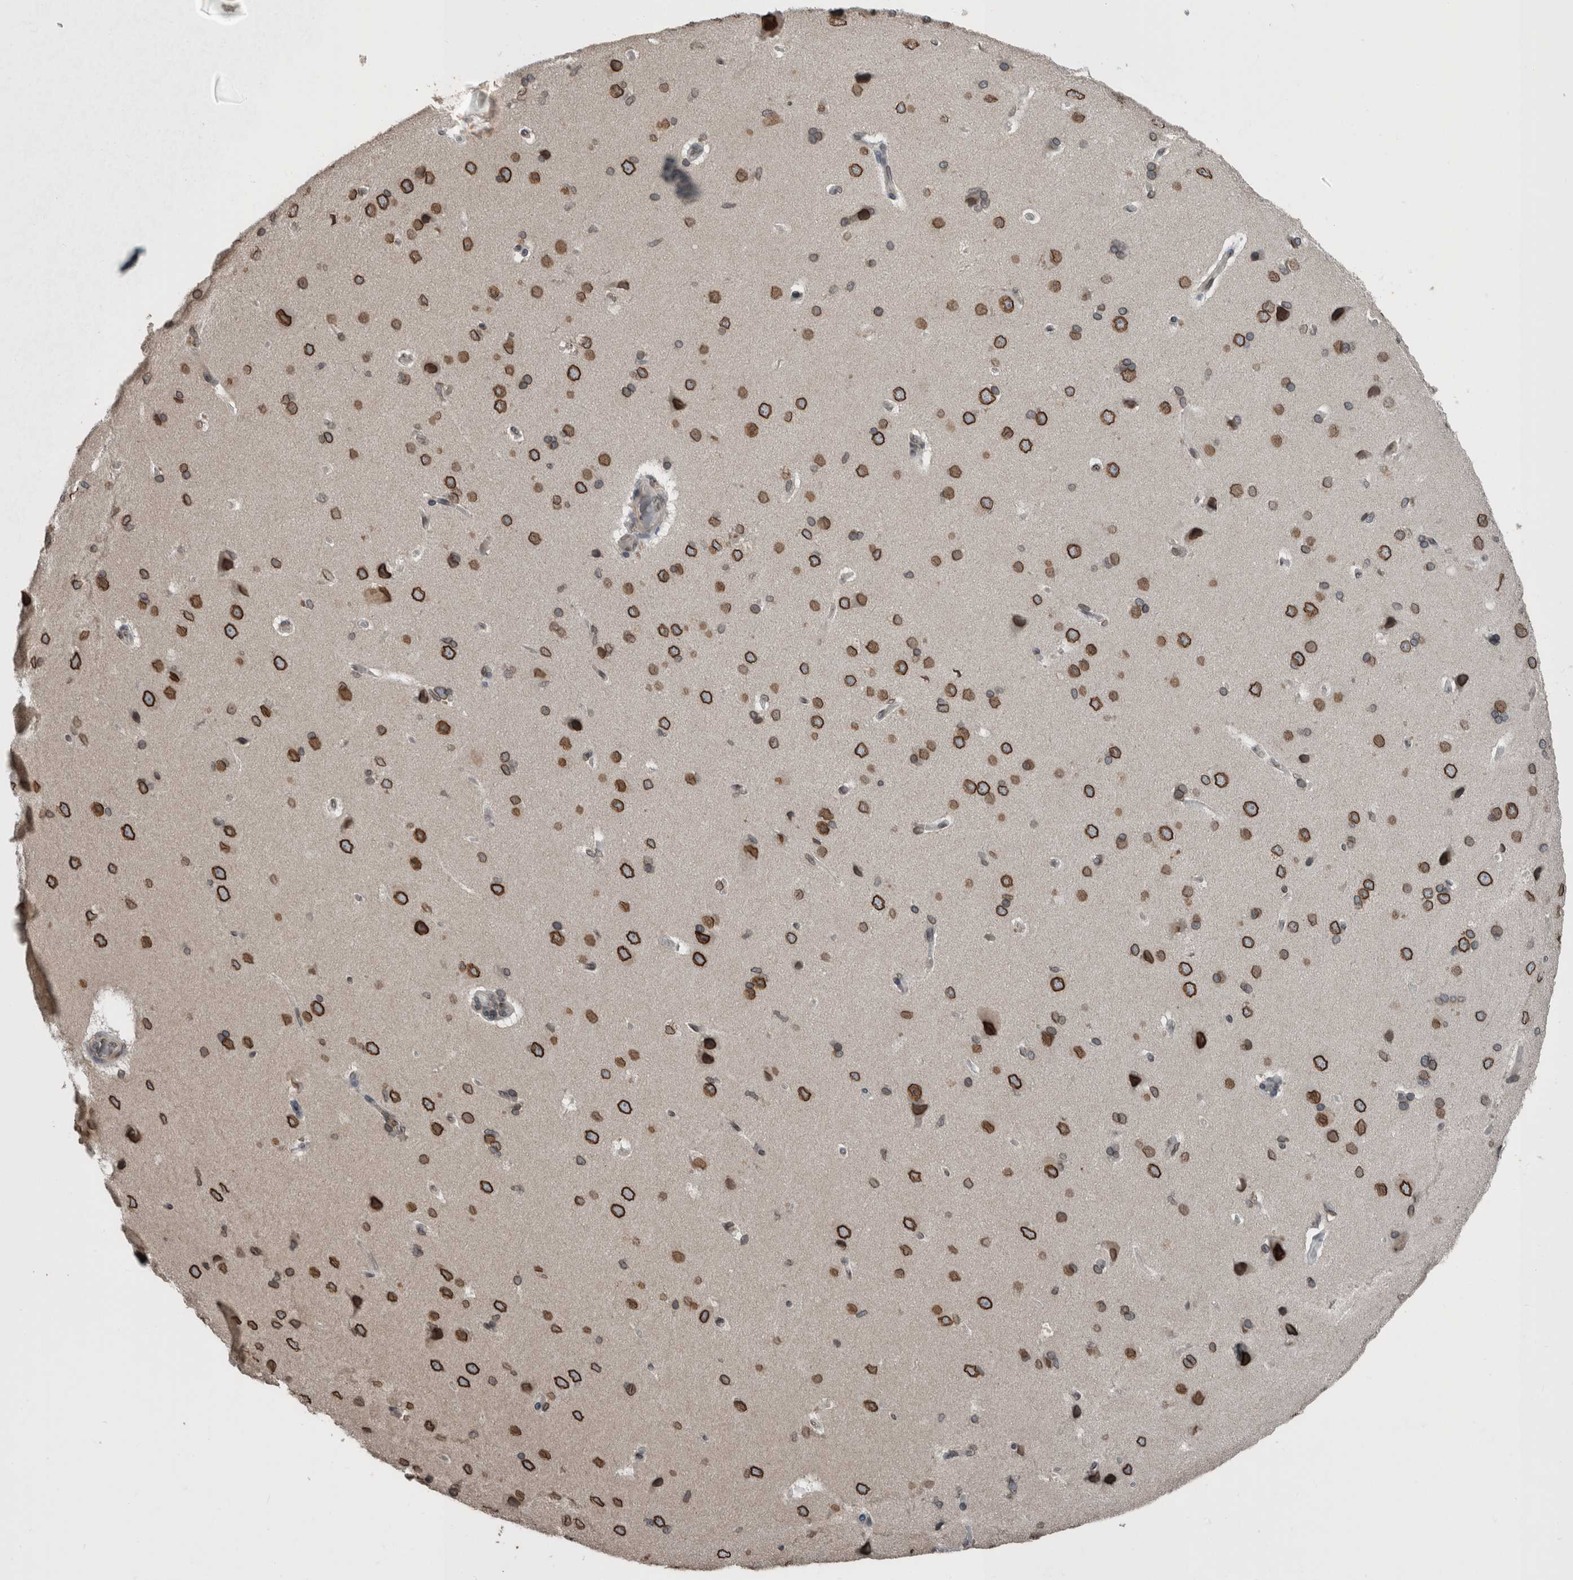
{"staining": {"intensity": "weak", "quantity": "25%-75%", "location": "cytoplasmic/membranous,nuclear"}, "tissue": "cerebral cortex", "cell_type": "Endothelial cells", "image_type": "normal", "snomed": [{"axis": "morphology", "description": "Normal tissue, NOS"}, {"axis": "topography", "description": "Cerebral cortex"}], "caption": "Immunohistochemical staining of normal cerebral cortex reveals weak cytoplasmic/membranous,nuclear protein positivity in about 25%-75% of endothelial cells. The protein is stained brown, and the nuclei are stained in blue (DAB IHC with brightfield microscopy, high magnification).", "gene": "RANBP2", "patient": {"sex": "male", "age": 62}}